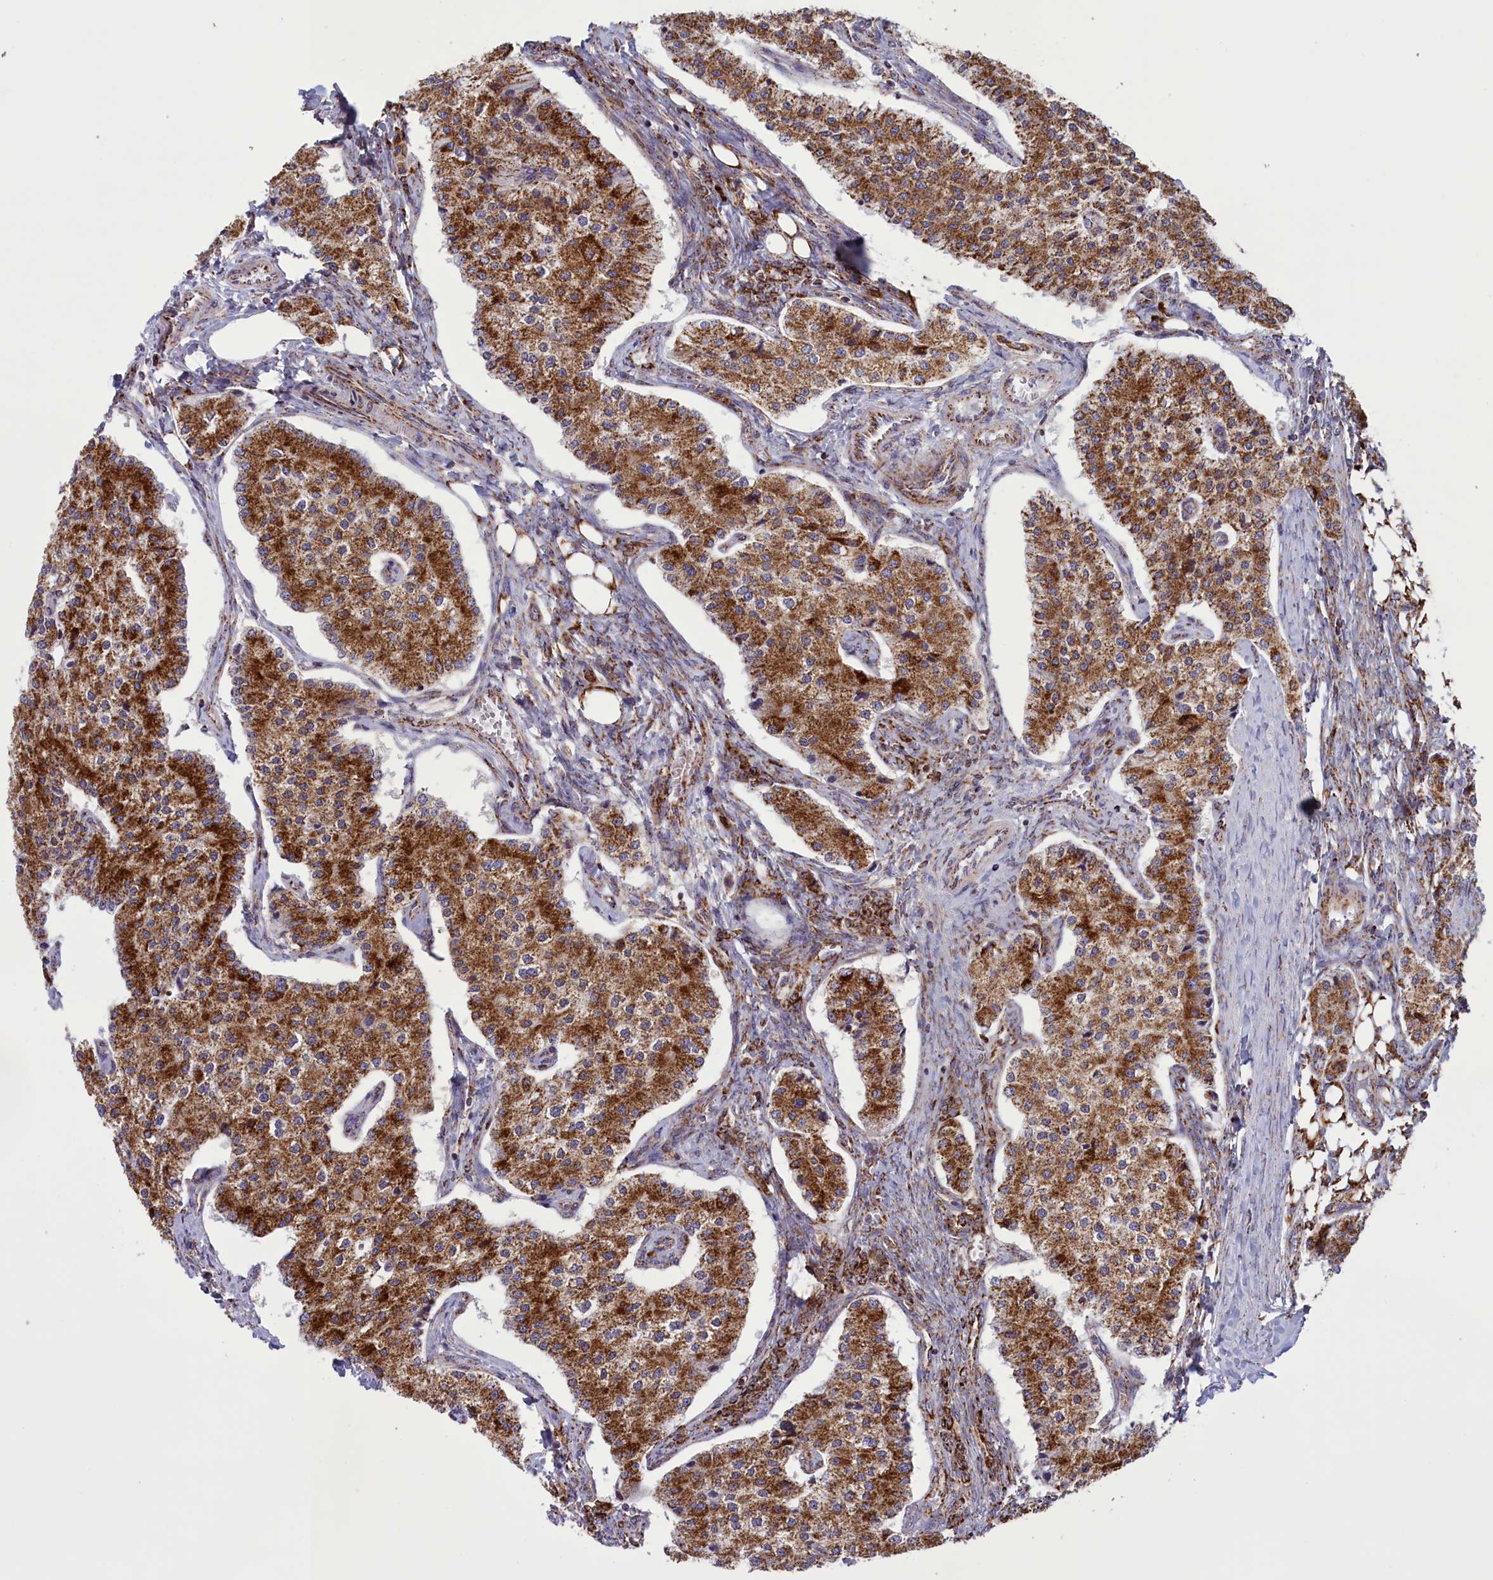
{"staining": {"intensity": "strong", "quantity": ">75%", "location": "cytoplasmic/membranous"}, "tissue": "carcinoid", "cell_type": "Tumor cells", "image_type": "cancer", "snomed": [{"axis": "morphology", "description": "Carcinoid, malignant, NOS"}, {"axis": "topography", "description": "Colon"}], "caption": "A micrograph showing strong cytoplasmic/membranous expression in about >75% of tumor cells in carcinoid (malignant), as visualized by brown immunohistochemical staining.", "gene": "ISOC2", "patient": {"sex": "female", "age": 52}}